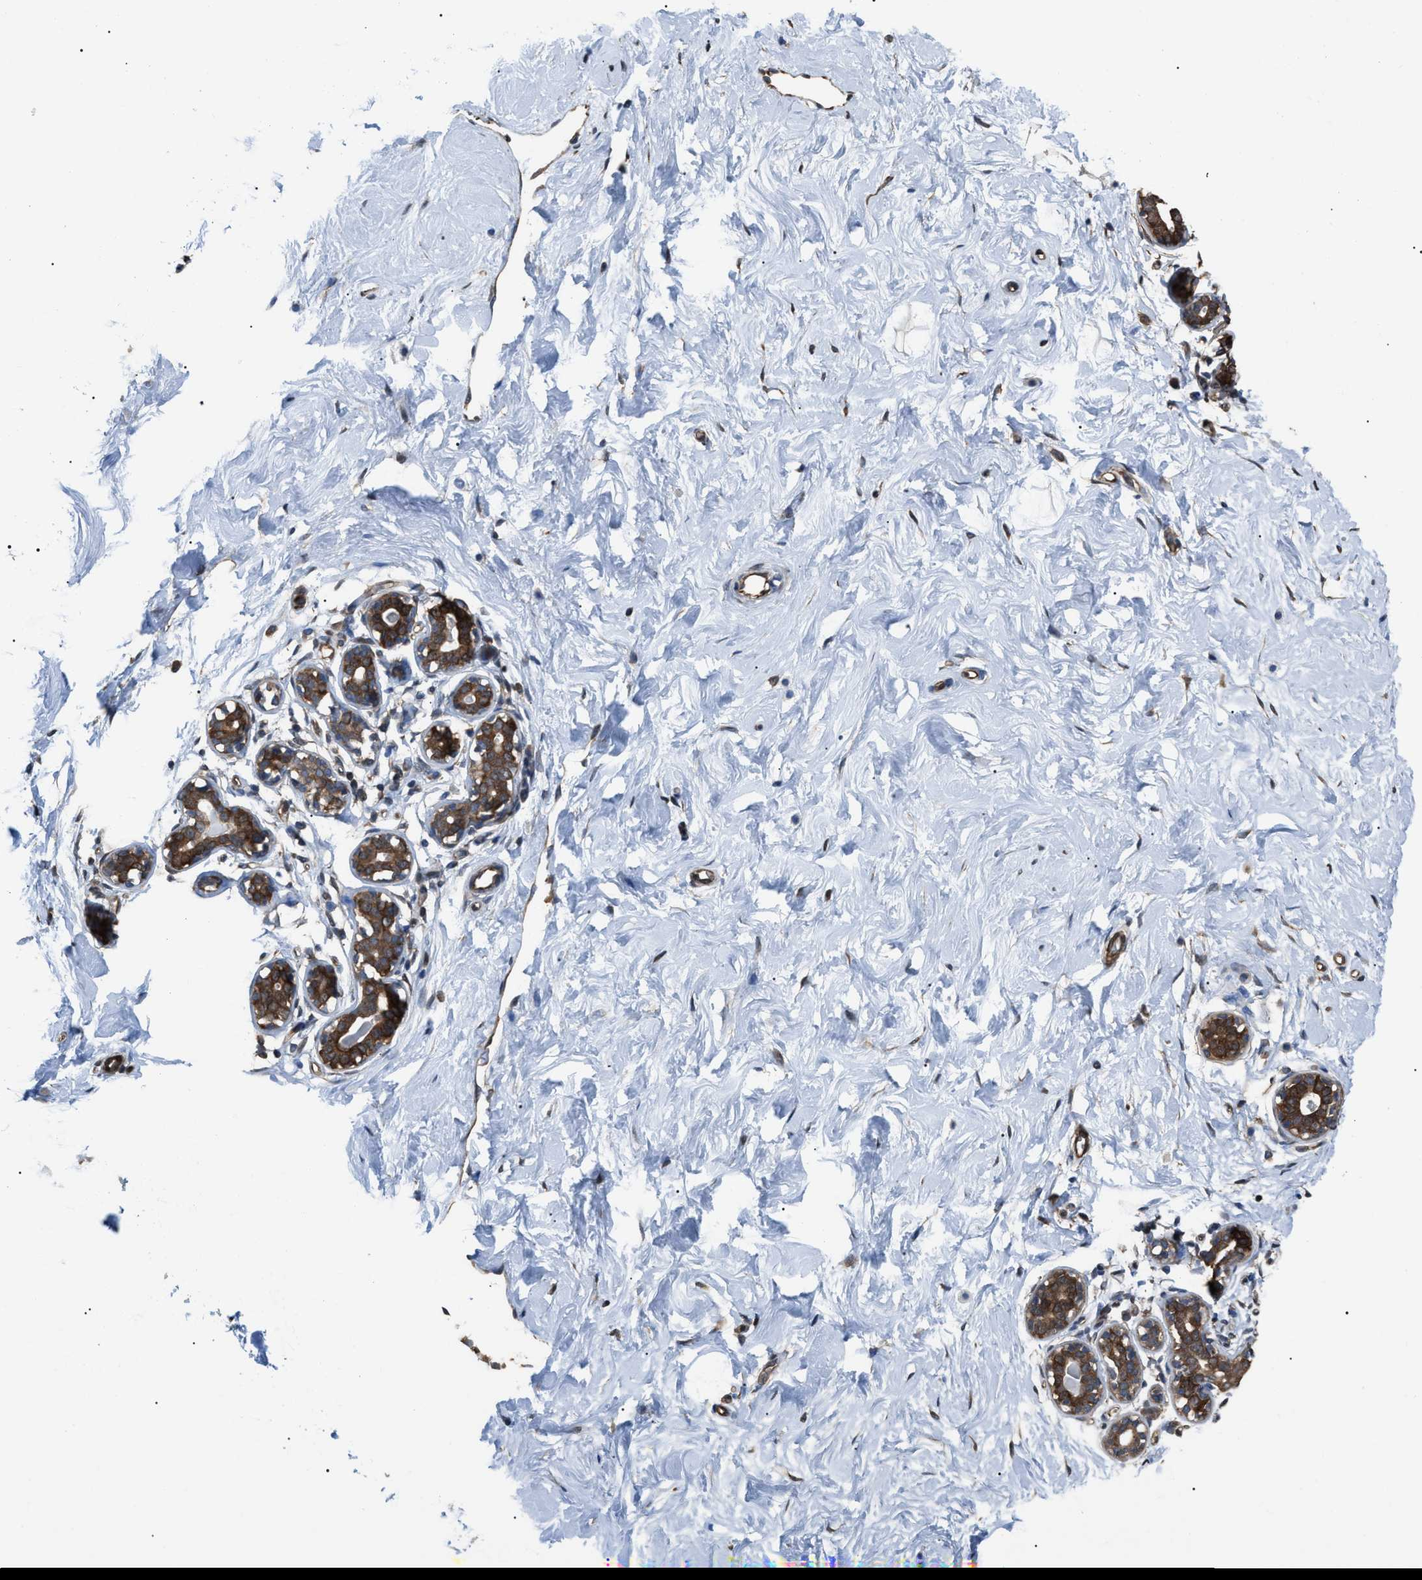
{"staining": {"intensity": "weak", "quantity": "25%-75%", "location": "cytoplasmic/membranous"}, "tissue": "breast", "cell_type": "Adipocytes", "image_type": "normal", "snomed": [{"axis": "morphology", "description": "Normal tissue, NOS"}, {"axis": "topography", "description": "Breast"}], "caption": "Approximately 25%-75% of adipocytes in normal human breast demonstrate weak cytoplasmic/membranous protein staining as visualized by brown immunohistochemical staining.", "gene": "PDCD5", "patient": {"sex": "female", "age": 23}}